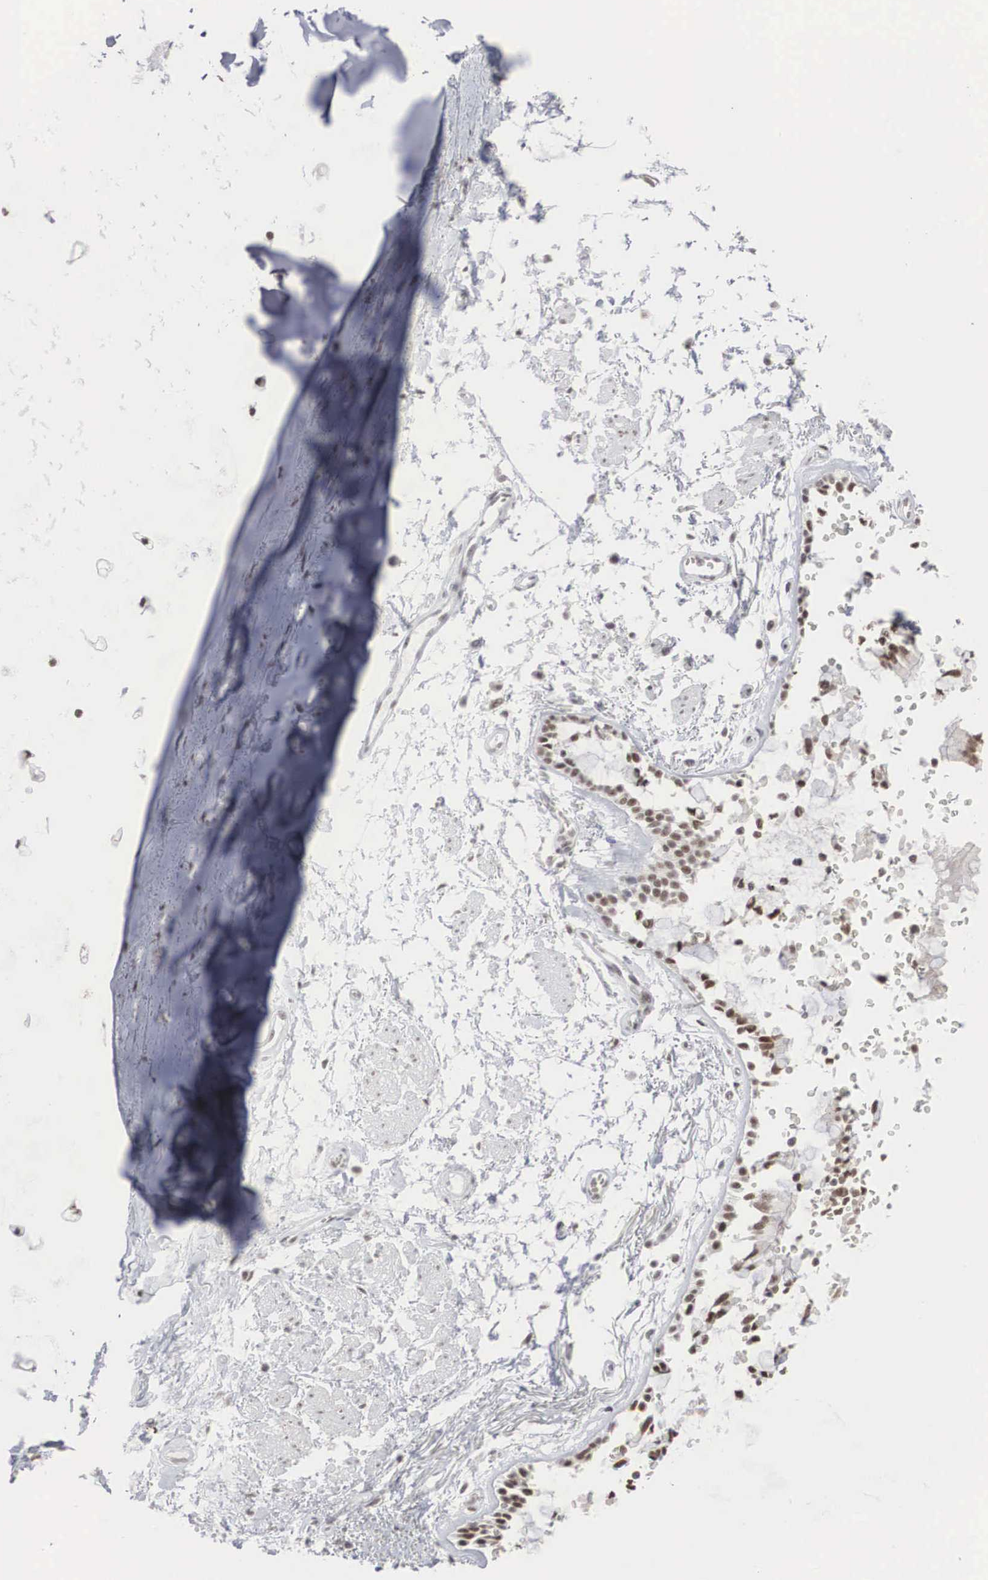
{"staining": {"intensity": "weak", "quantity": "25%-75%", "location": "nuclear"}, "tissue": "bronchus", "cell_type": "Respiratory epithelial cells", "image_type": "normal", "snomed": [{"axis": "morphology", "description": "Normal tissue, NOS"}, {"axis": "topography", "description": "Cartilage tissue"}, {"axis": "topography", "description": "Lung"}], "caption": "The micrograph exhibits immunohistochemical staining of unremarkable bronchus. There is weak nuclear staining is identified in about 25%-75% of respiratory epithelial cells. Nuclei are stained in blue.", "gene": "AUTS2", "patient": {"sex": "male", "age": 65}}